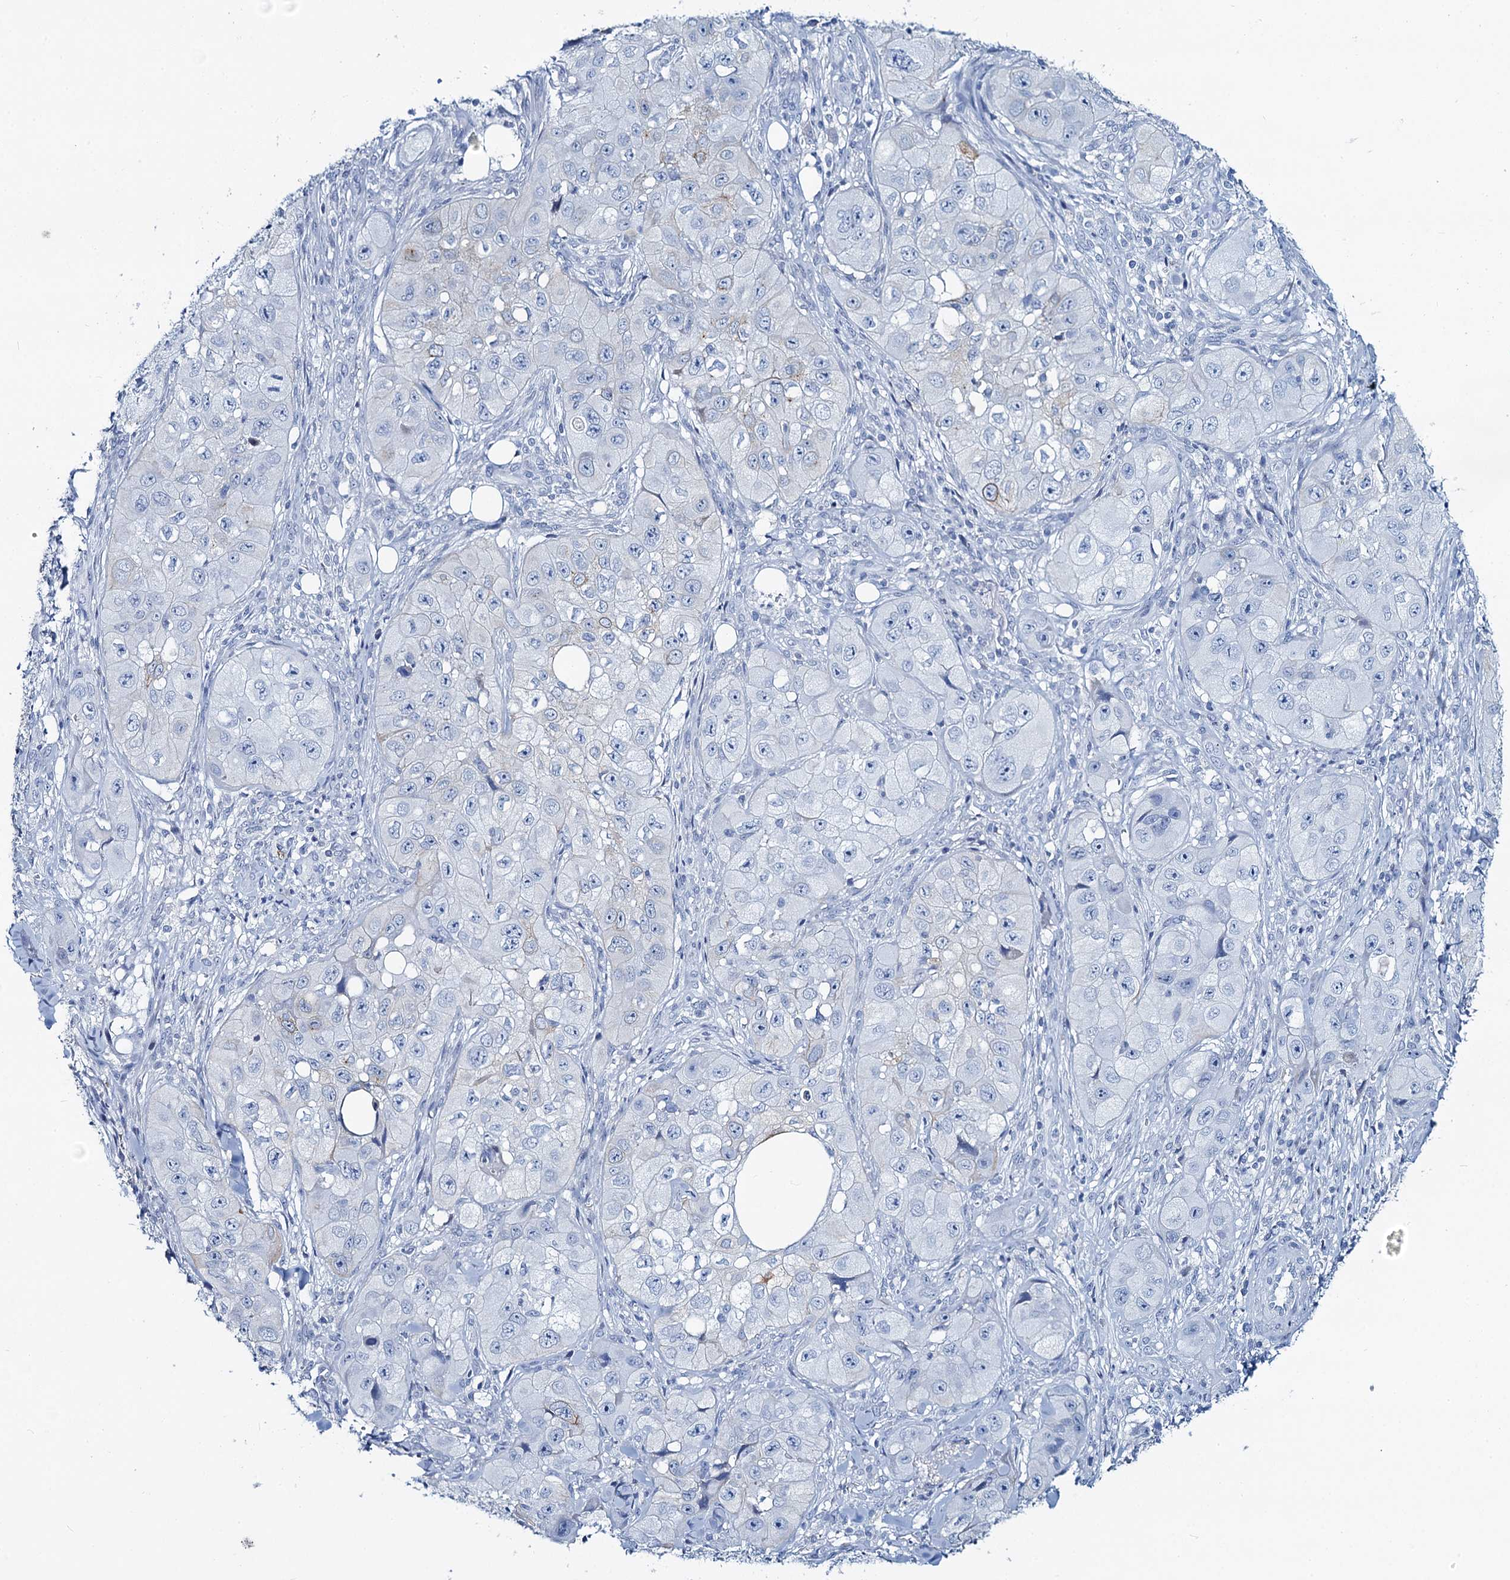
{"staining": {"intensity": "negative", "quantity": "none", "location": "none"}, "tissue": "skin cancer", "cell_type": "Tumor cells", "image_type": "cancer", "snomed": [{"axis": "morphology", "description": "Squamous cell carcinoma, NOS"}, {"axis": "topography", "description": "Skin"}, {"axis": "topography", "description": "Subcutis"}], "caption": "Skin squamous cell carcinoma stained for a protein using immunohistochemistry (IHC) reveals no staining tumor cells.", "gene": "TOX3", "patient": {"sex": "male", "age": 73}}